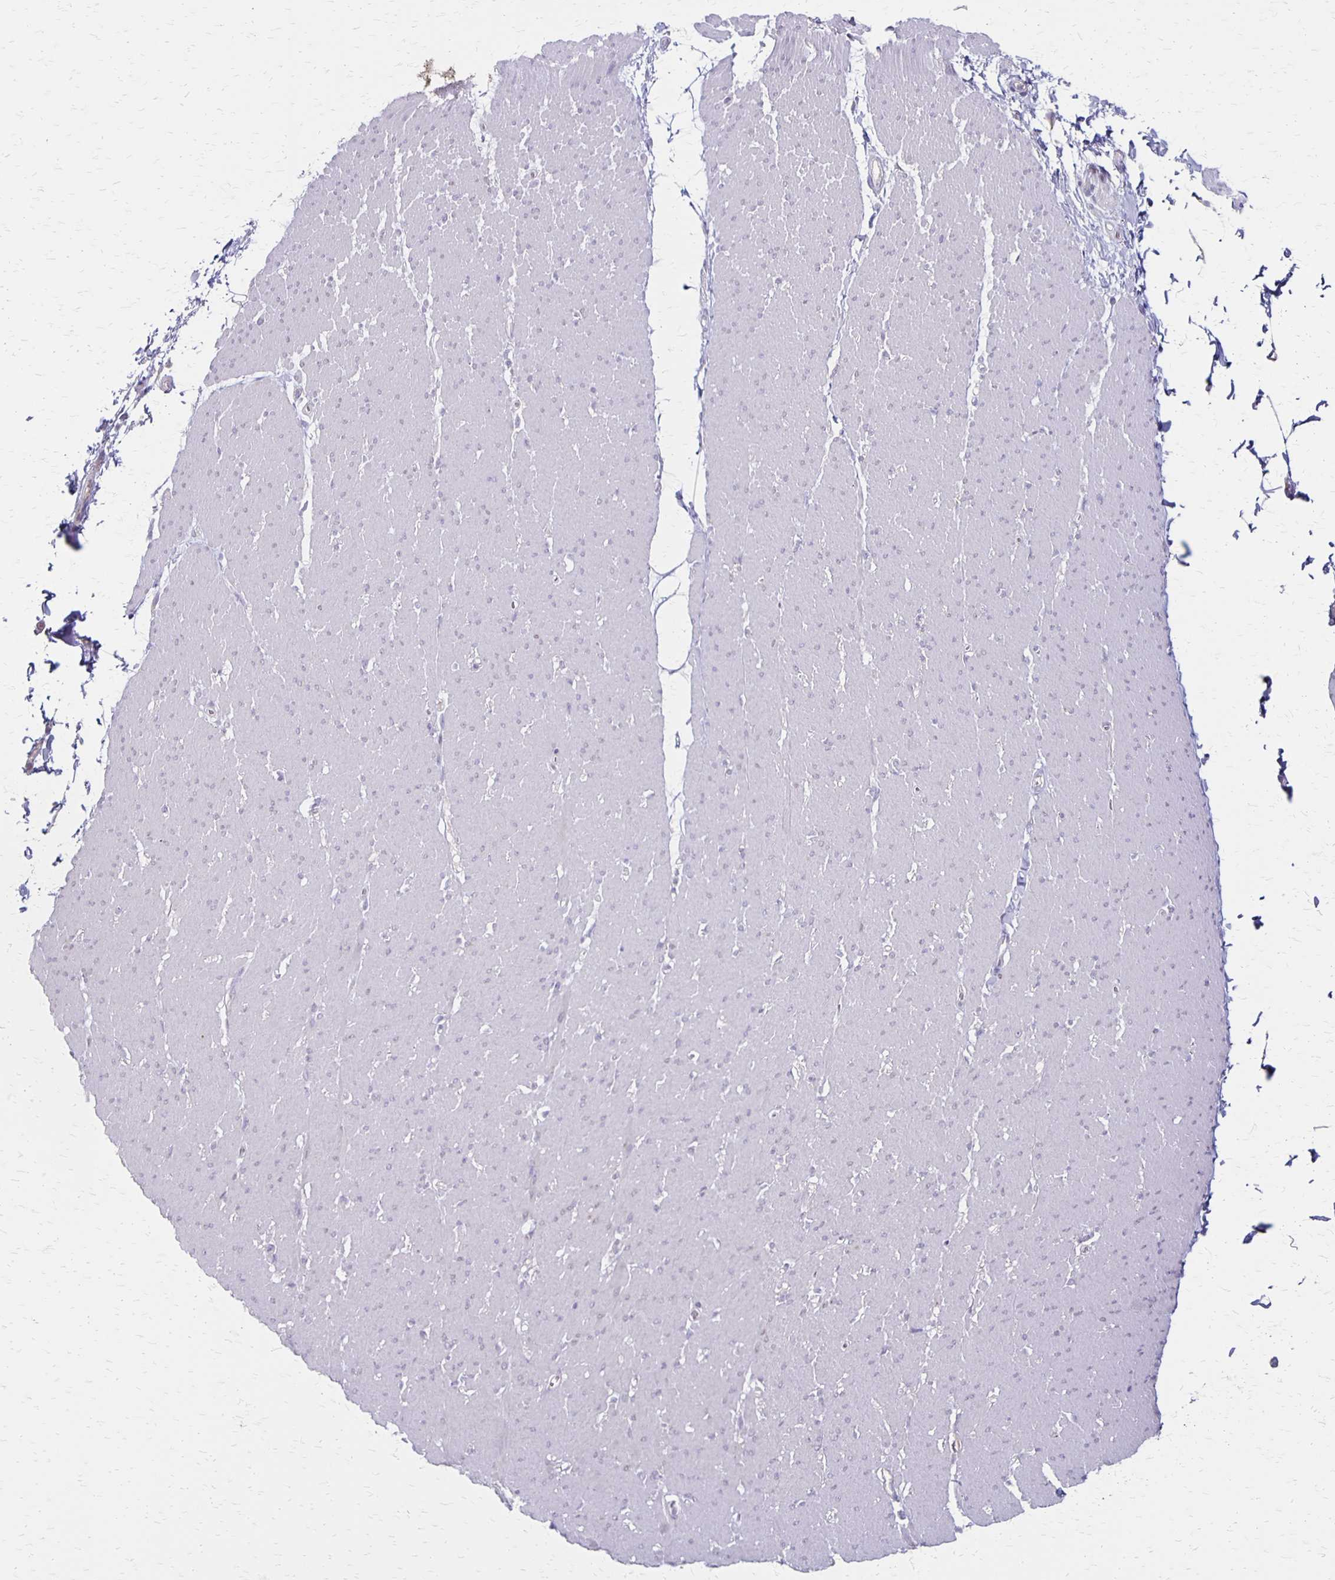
{"staining": {"intensity": "negative", "quantity": "none", "location": "none"}, "tissue": "smooth muscle", "cell_type": "Smooth muscle cells", "image_type": "normal", "snomed": [{"axis": "morphology", "description": "Normal tissue, NOS"}, {"axis": "topography", "description": "Smooth muscle"}, {"axis": "topography", "description": "Rectum"}], "caption": "This is an immunohistochemistry micrograph of unremarkable smooth muscle. There is no positivity in smooth muscle cells.", "gene": "HOMER1", "patient": {"sex": "male", "age": 53}}